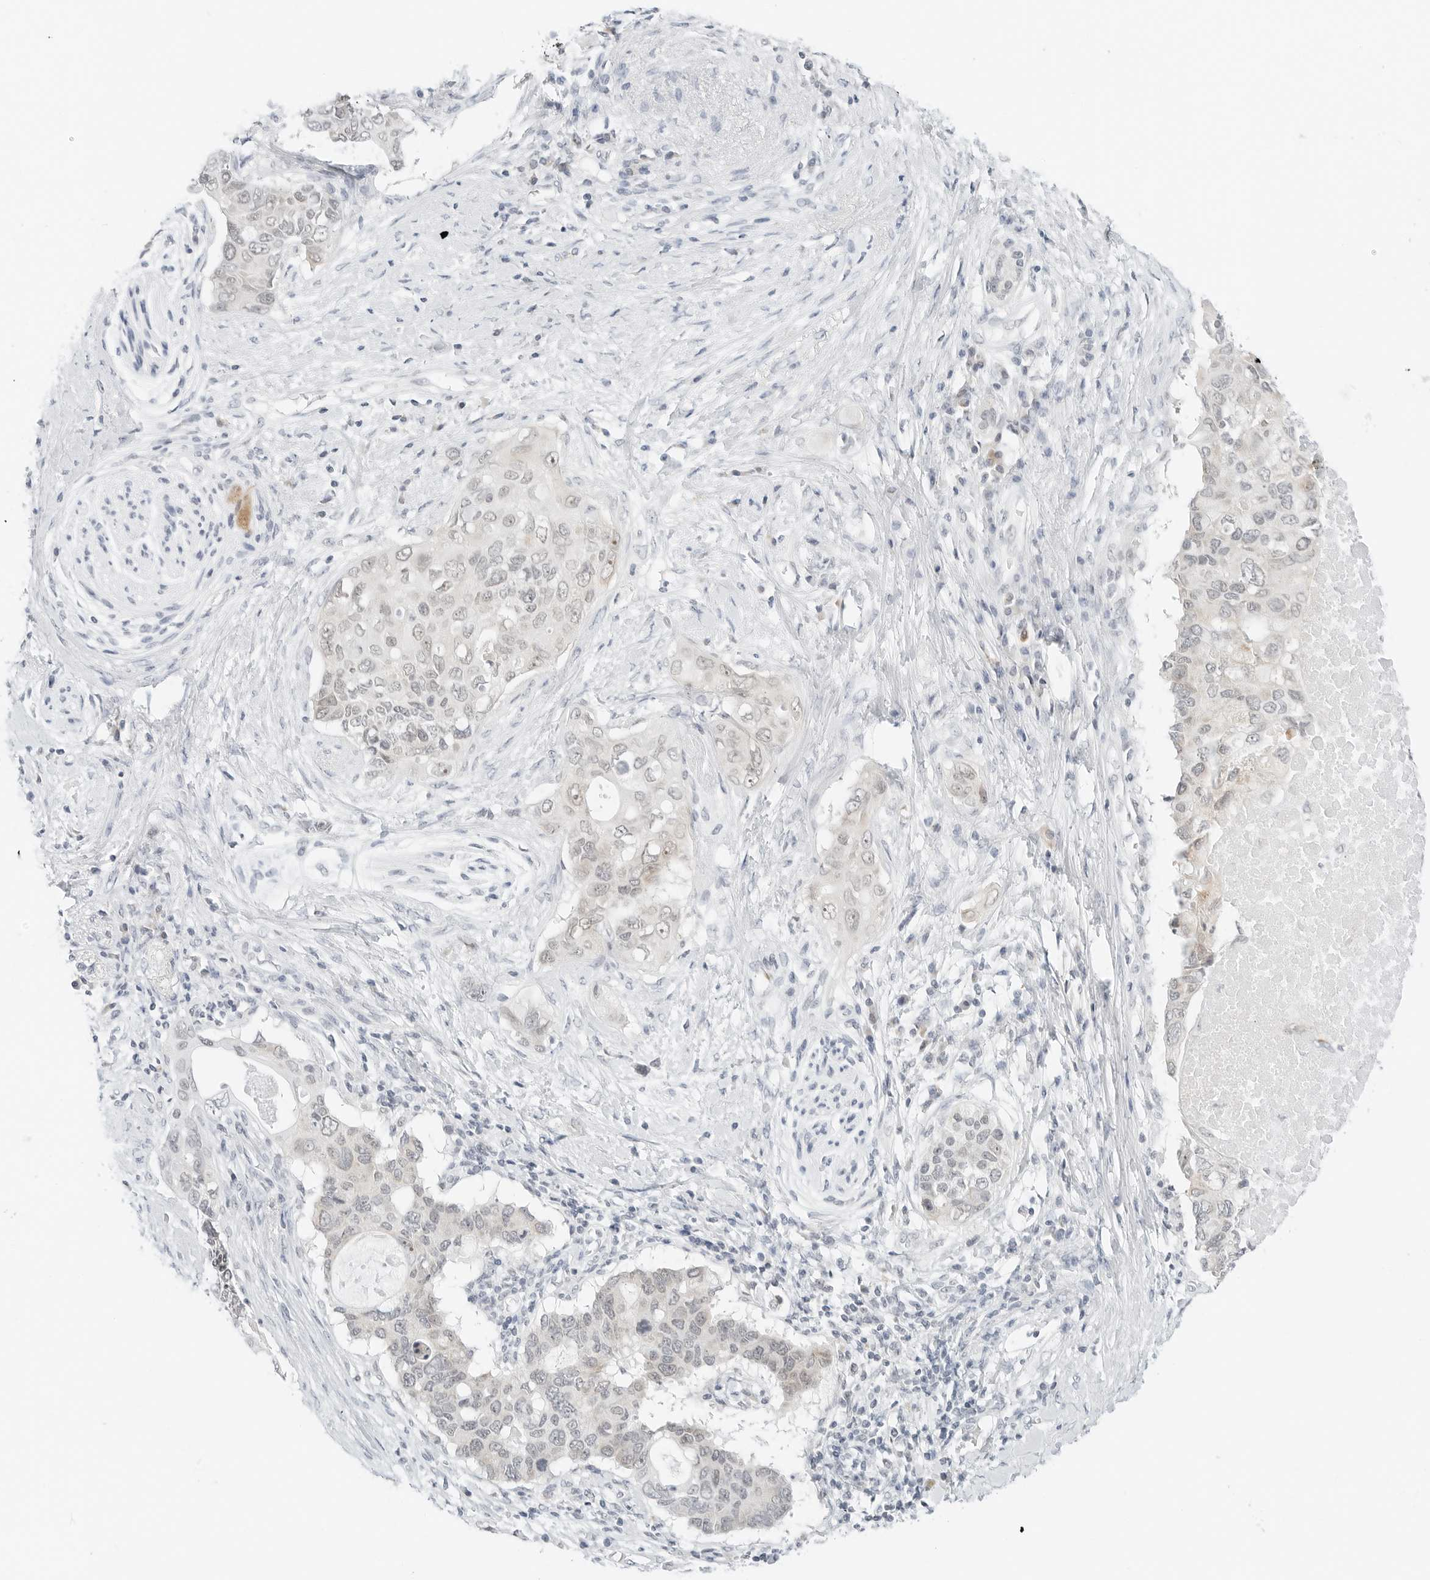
{"staining": {"intensity": "weak", "quantity": "<25%", "location": "nuclear"}, "tissue": "pancreatic cancer", "cell_type": "Tumor cells", "image_type": "cancer", "snomed": [{"axis": "morphology", "description": "Adenocarcinoma, NOS"}, {"axis": "topography", "description": "Pancreas"}], "caption": "Immunohistochemistry photomicrograph of human pancreatic adenocarcinoma stained for a protein (brown), which reveals no staining in tumor cells.", "gene": "CCSAP", "patient": {"sex": "female", "age": 56}}